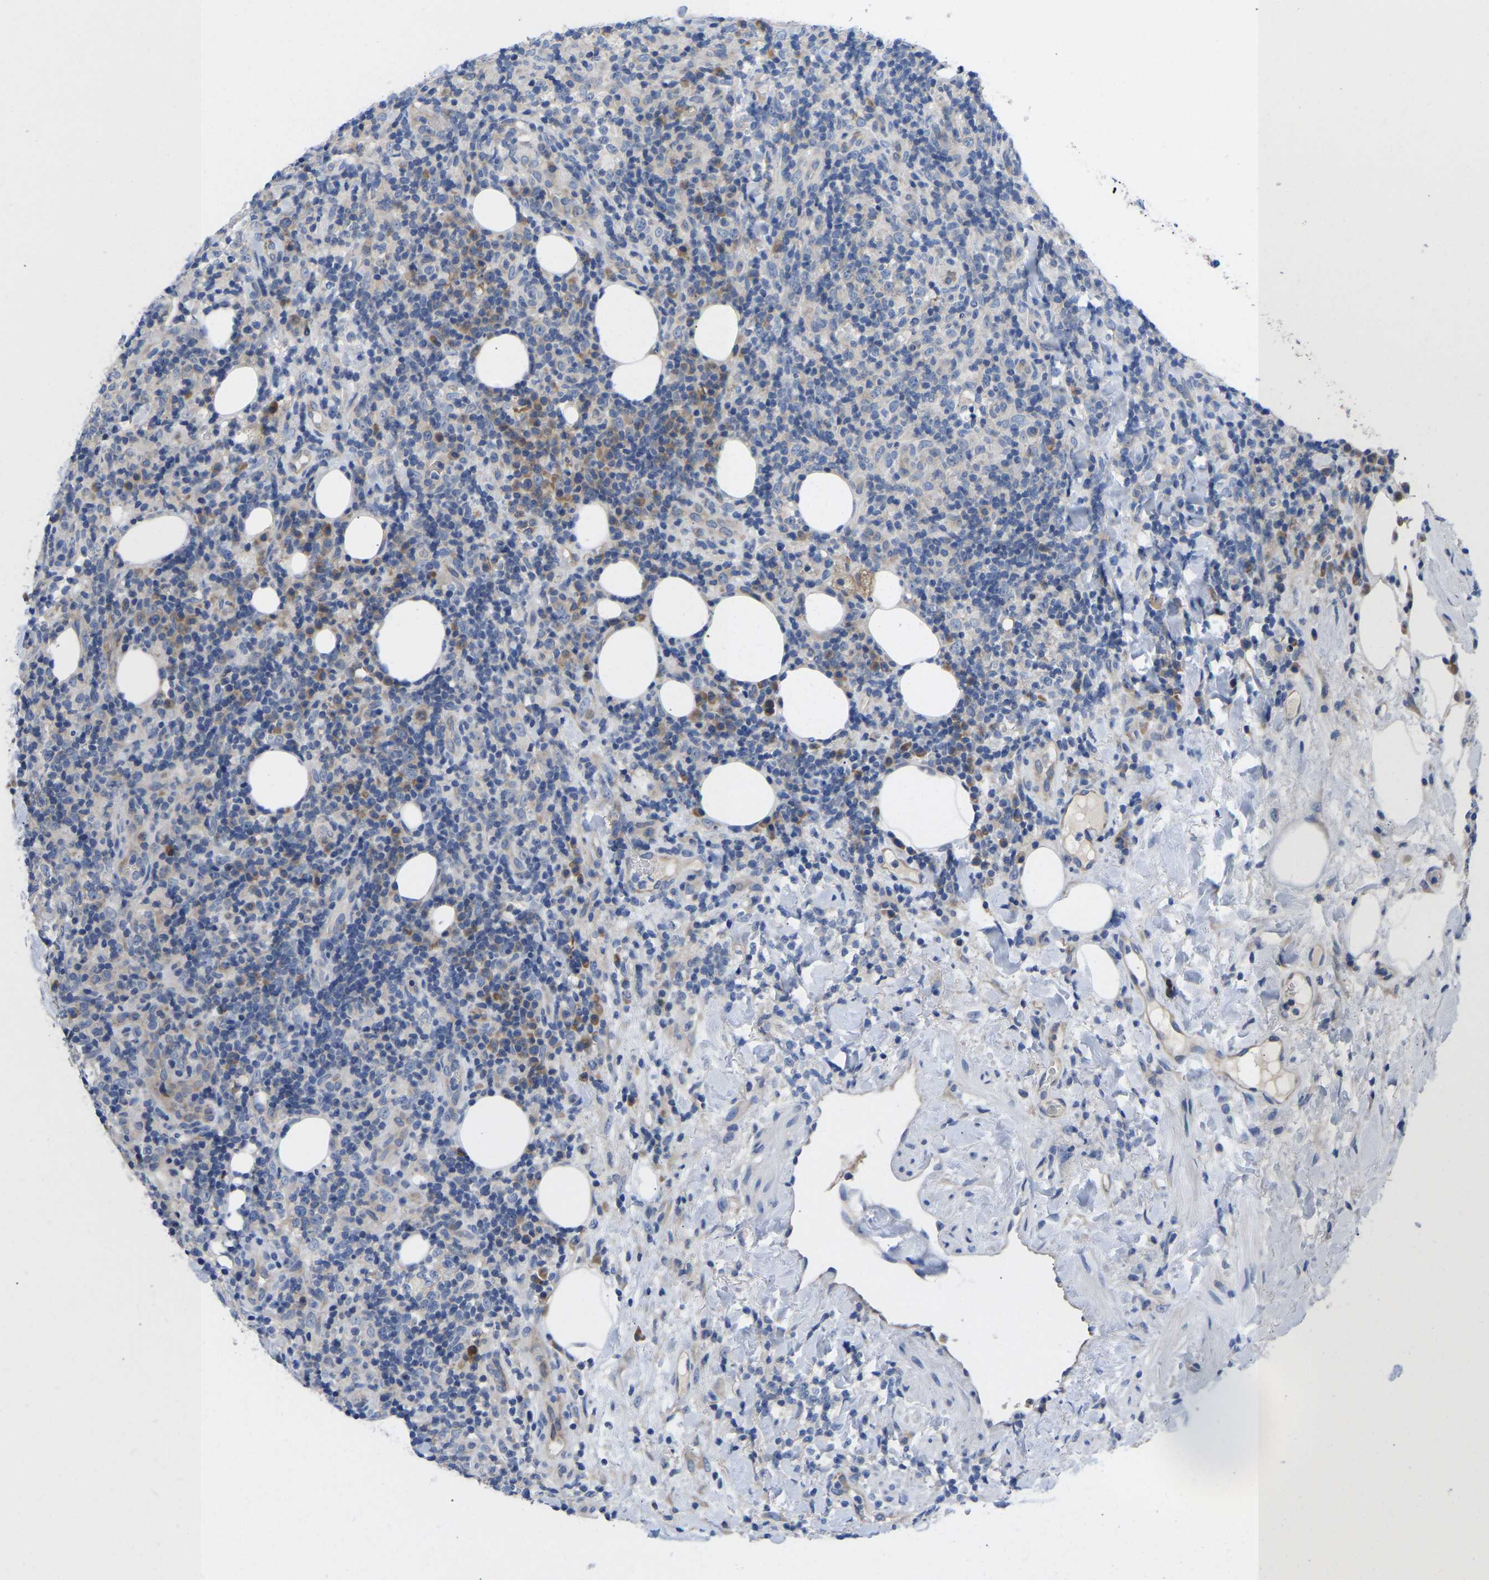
{"staining": {"intensity": "moderate", "quantity": "<25%", "location": "cytoplasmic/membranous"}, "tissue": "lymphoma", "cell_type": "Tumor cells", "image_type": "cancer", "snomed": [{"axis": "morphology", "description": "Malignant lymphoma, non-Hodgkin's type, High grade"}, {"axis": "topography", "description": "Lymph node"}], "caption": "DAB (3,3'-diaminobenzidine) immunohistochemical staining of lymphoma displays moderate cytoplasmic/membranous protein expression in approximately <25% of tumor cells.", "gene": "ABCA10", "patient": {"sex": "female", "age": 76}}